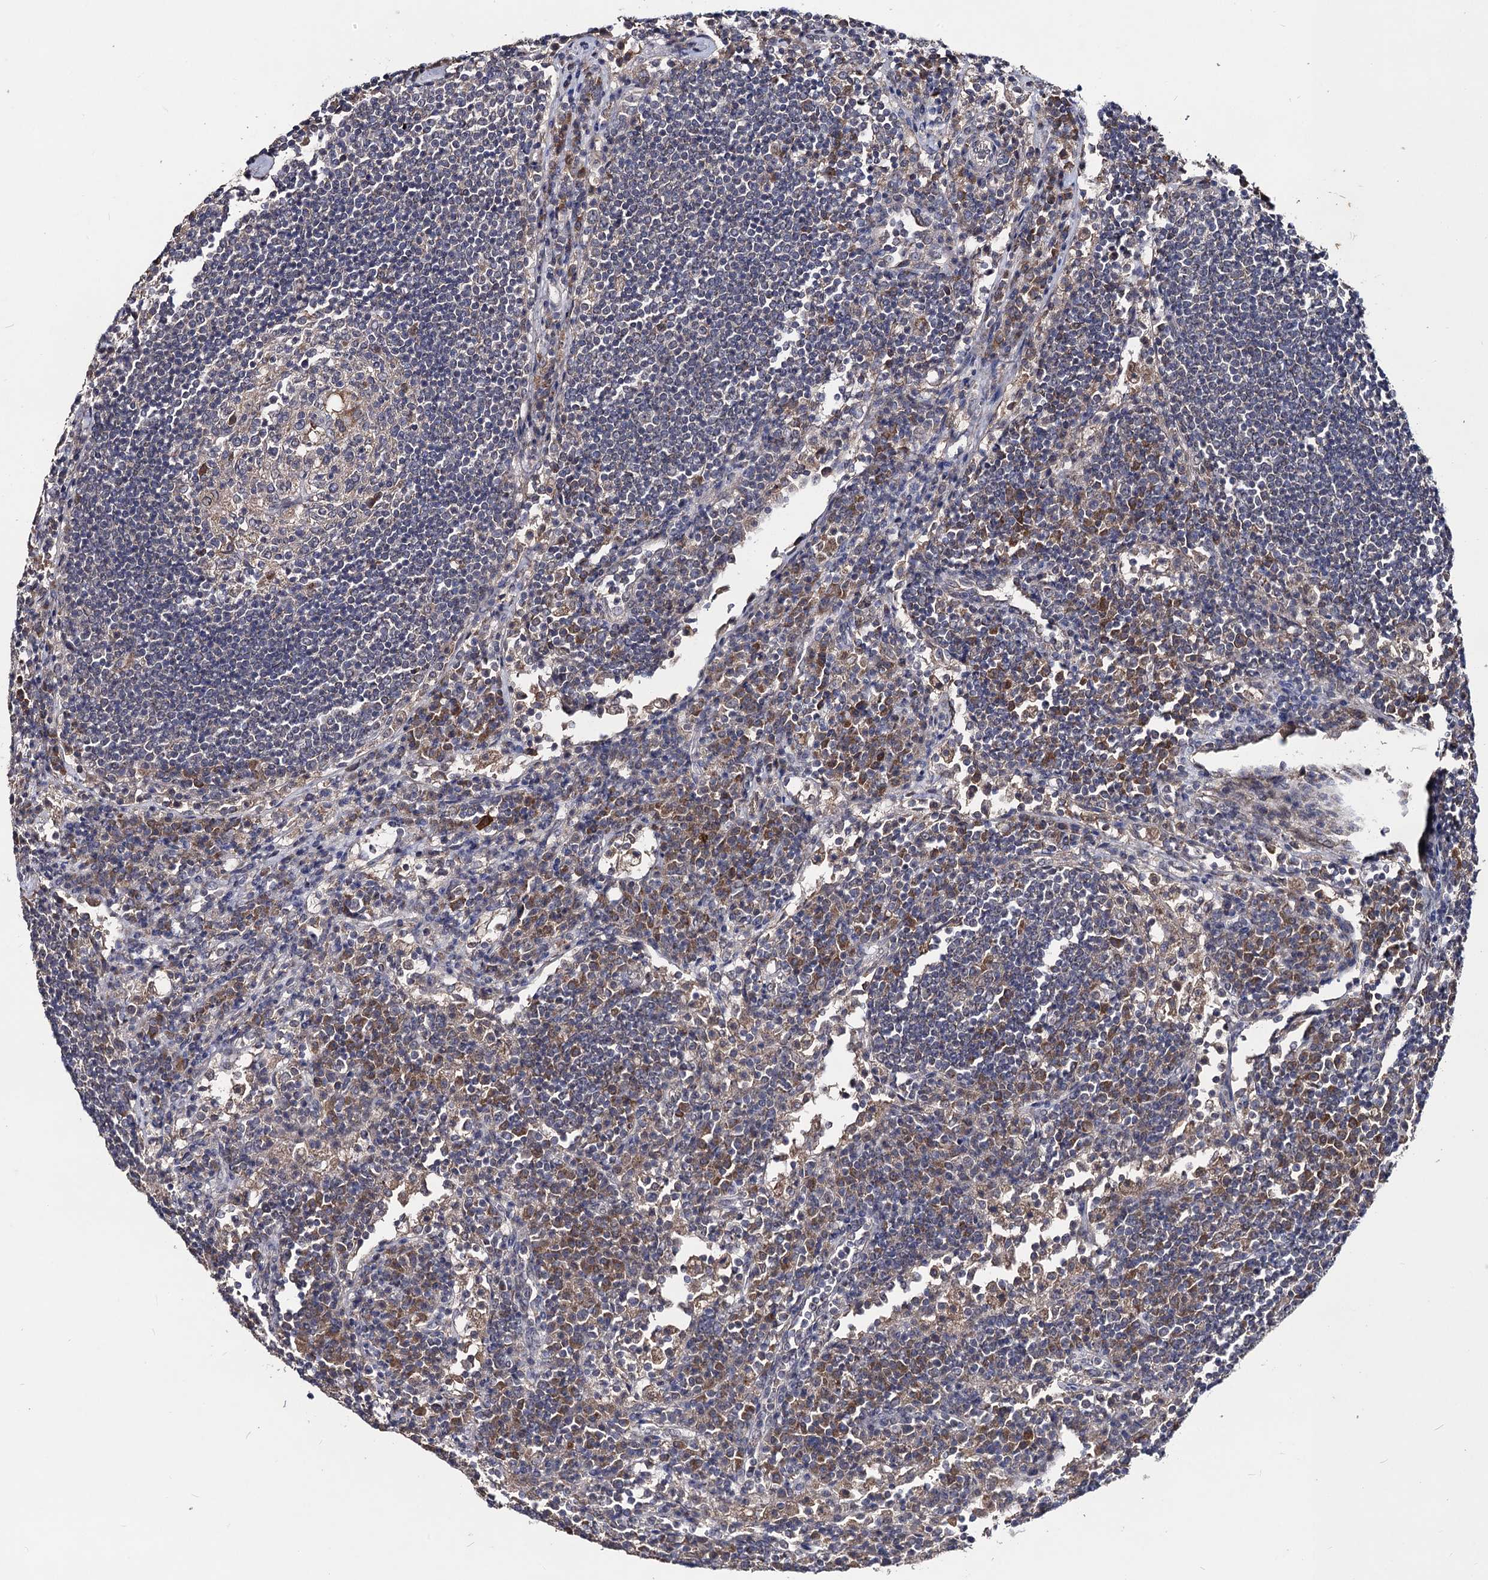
{"staining": {"intensity": "weak", "quantity": "<25%", "location": "cytoplasmic/membranous"}, "tissue": "lymph node", "cell_type": "Germinal center cells", "image_type": "normal", "snomed": [{"axis": "morphology", "description": "Normal tissue, NOS"}, {"axis": "topography", "description": "Lymph node"}], "caption": "DAB (3,3'-diaminobenzidine) immunohistochemical staining of unremarkable lymph node exhibits no significant staining in germinal center cells.", "gene": "VPS37D", "patient": {"sex": "female", "age": 53}}